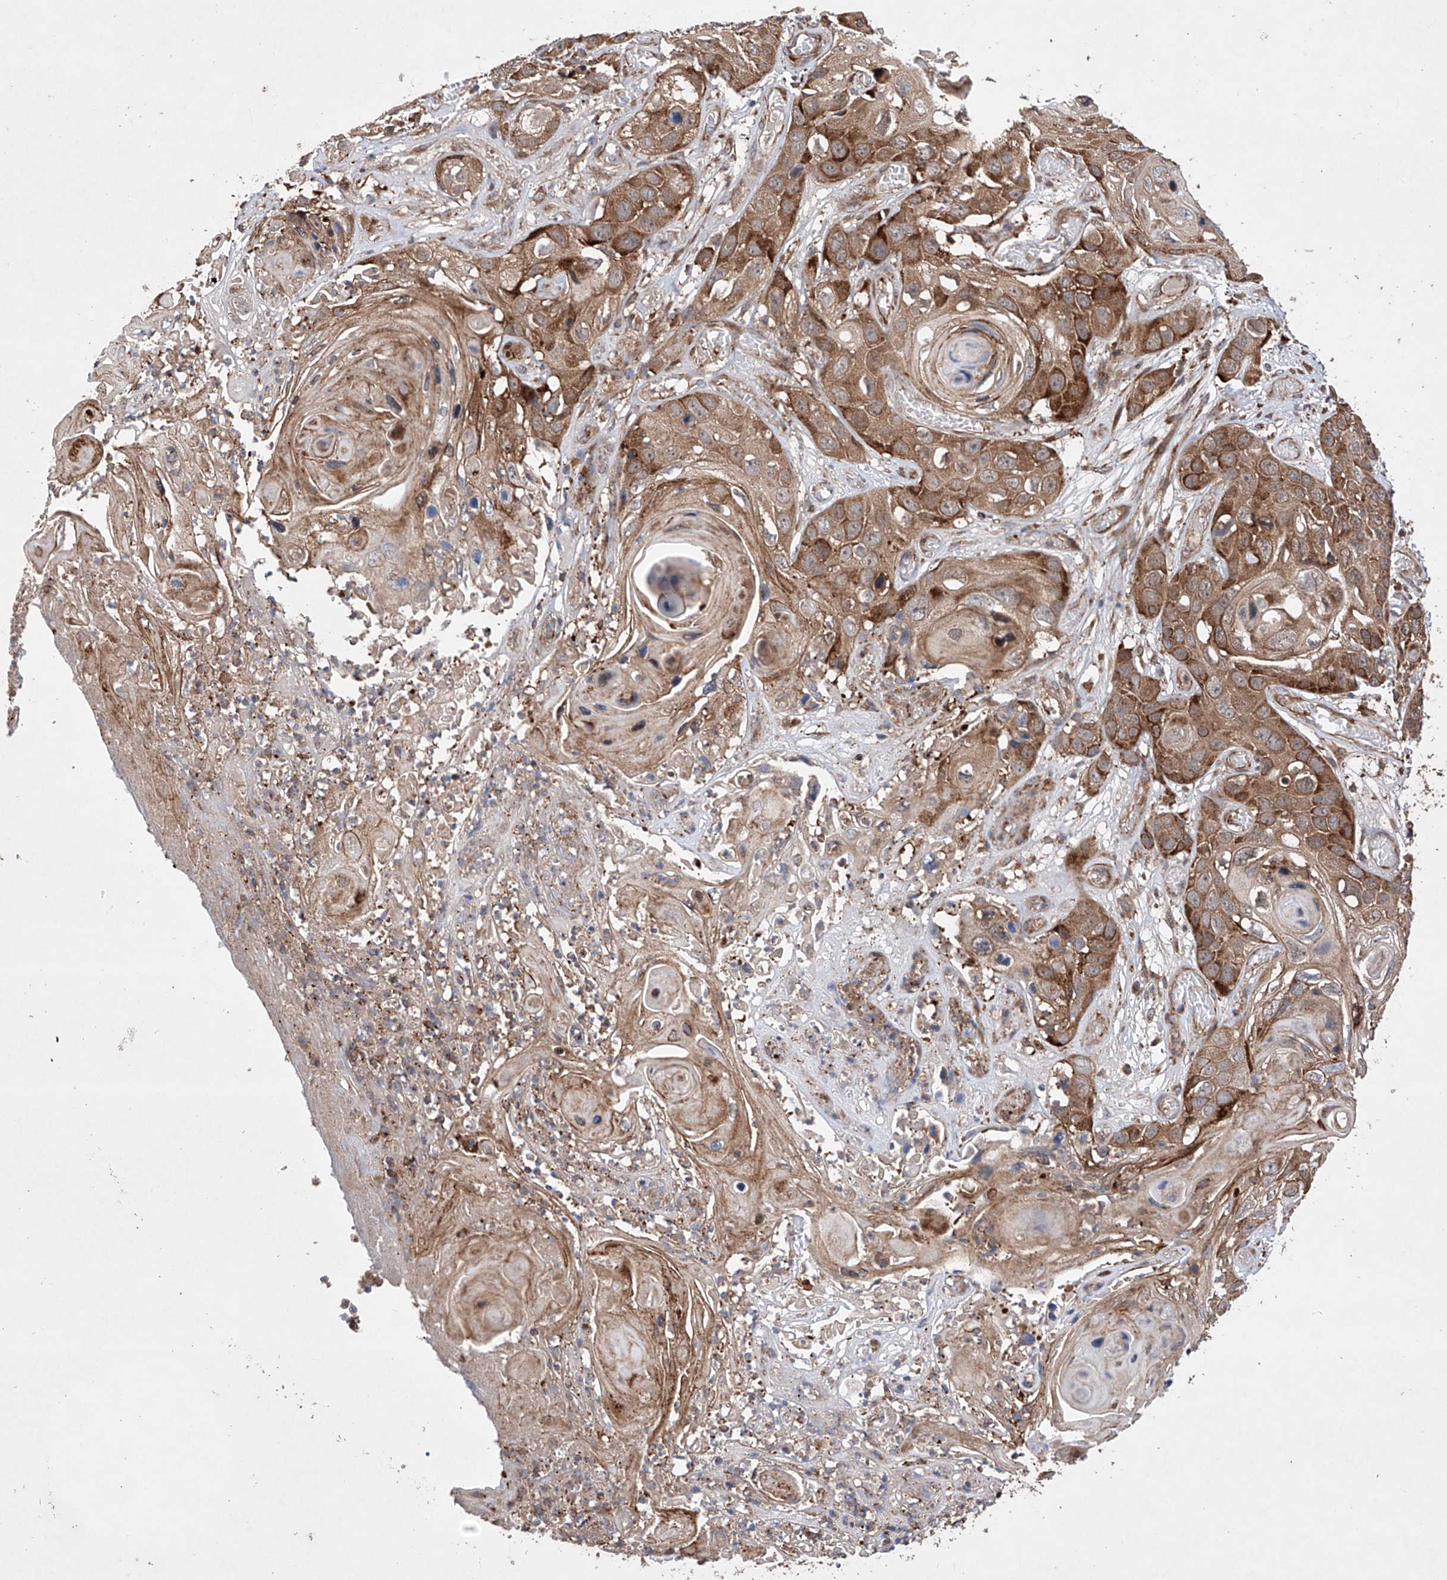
{"staining": {"intensity": "moderate", "quantity": ">75%", "location": "cytoplasmic/membranous"}, "tissue": "skin cancer", "cell_type": "Tumor cells", "image_type": "cancer", "snomed": [{"axis": "morphology", "description": "Squamous cell carcinoma, NOS"}, {"axis": "topography", "description": "Skin"}], "caption": "Immunohistochemistry of skin cancer displays medium levels of moderate cytoplasmic/membranous expression in about >75% of tumor cells.", "gene": "TIMM23", "patient": {"sex": "male", "age": 55}}